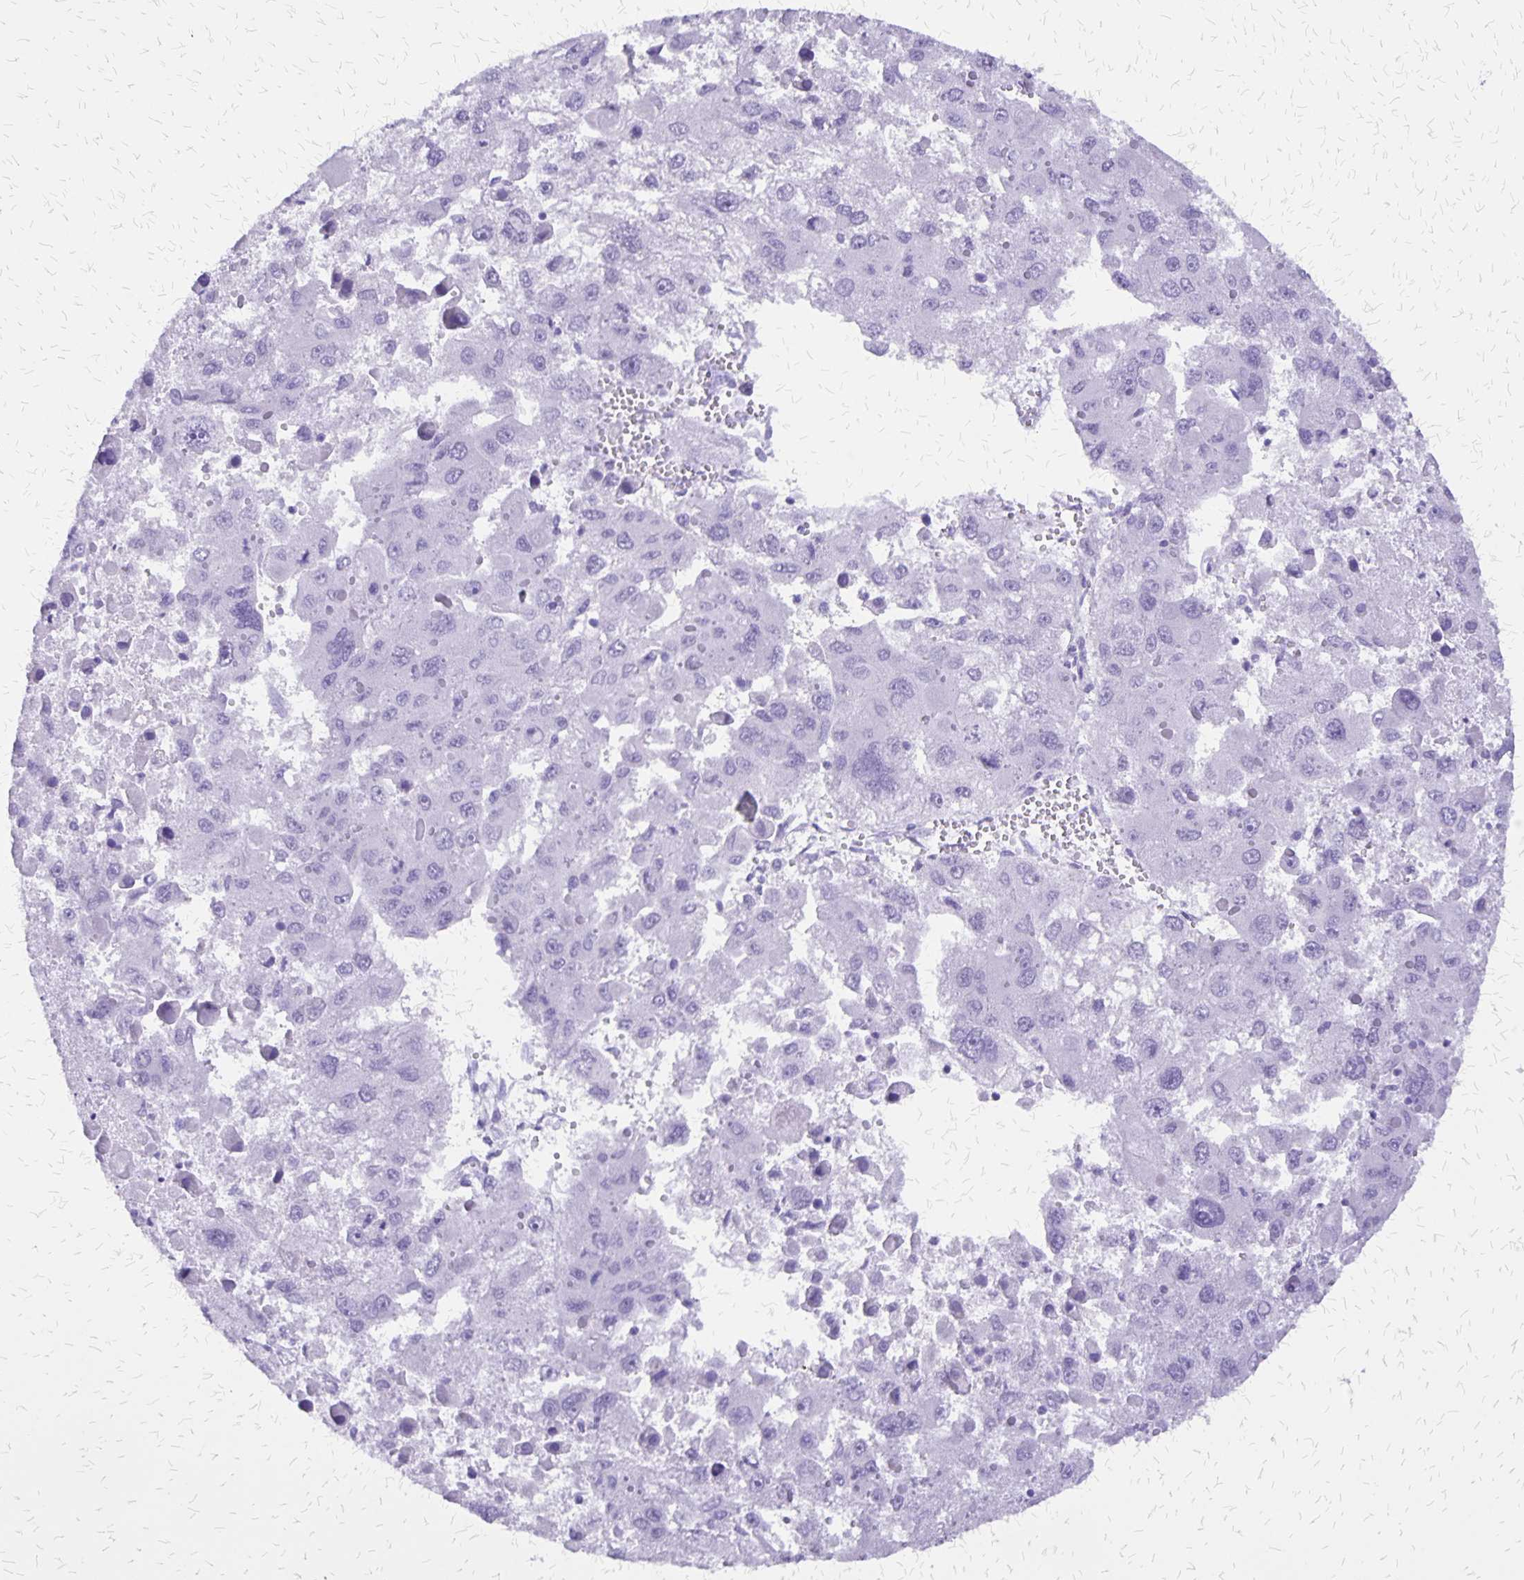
{"staining": {"intensity": "negative", "quantity": "none", "location": "none"}, "tissue": "liver cancer", "cell_type": "Tumor cells", "image_type": "cancer", "snomed": [{"axis": "morphology", "description": "Carcinoma, Hepatocellular, NOS"}, {"axis": "topography", "description": "Liver"}], "caption": "Immunohistochemistry (IHC) photomicrograph of neoplastic tissue: hepatocellular carcinoma (liver) stained with DAB (3,3'-diaminobenzidine) exhibits no significant protein expression in tumor cells.", "gene": "SLC13A2", "patient": {"sex": "female", "age": 41}}